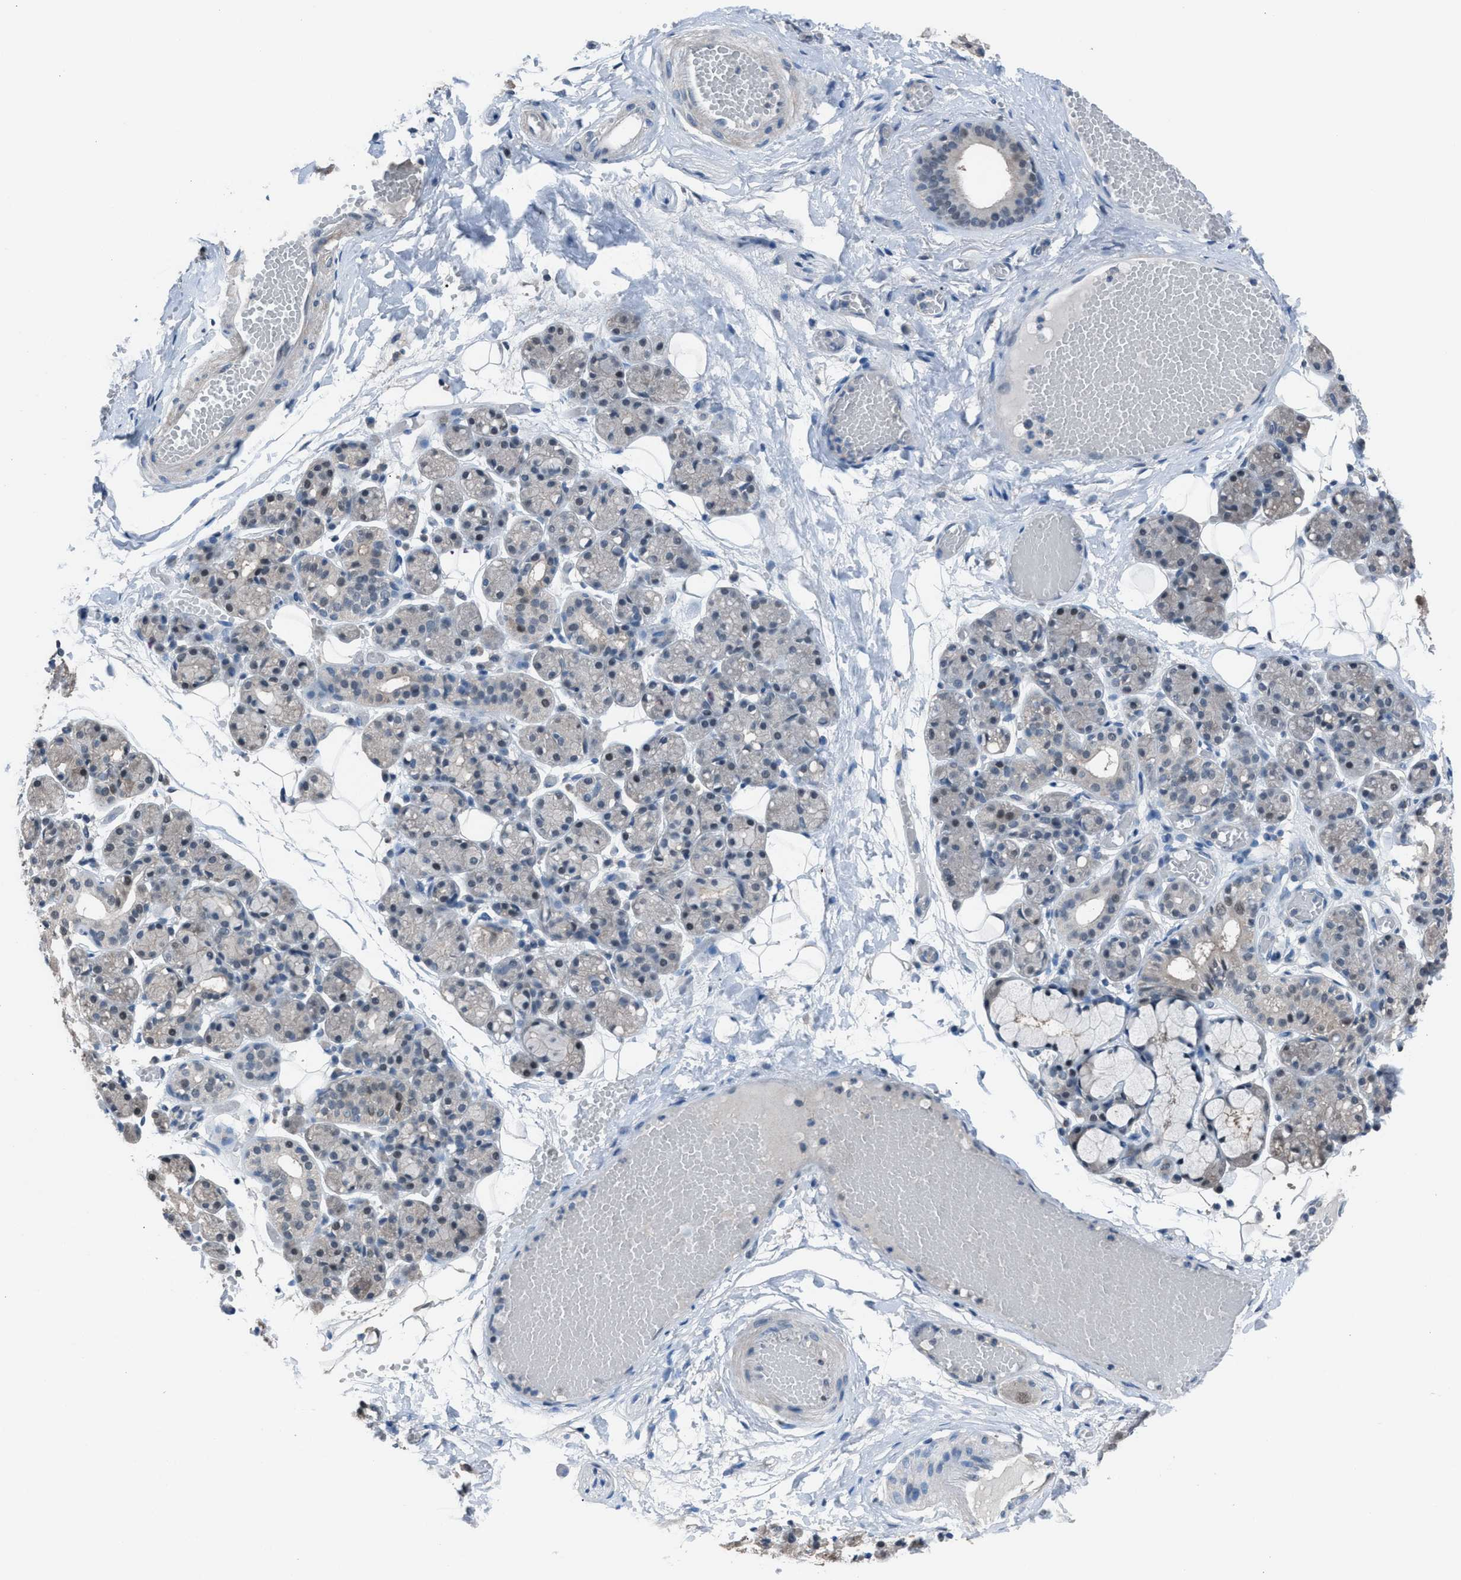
{"staining": {"intensity": "weak", "quantity": "<25%", "location": "cytoplasmic/membranous"}, "tissue": "salivary gland", "cell_type": "Glandular cells", "image_type": "normal", "snomed": [{"axis": "morphology", "description": "Normal tissue, NOS"}, {"axis": "topography", "description": "Salivary gland"}], "caption": "The photomicrograph reveals no staining of glandular cells in normal salivary gland. (DAB IHC visualized using brightfield microscopy, high magnification).", "gene": "ZNF276", "patient": {"sex": "male", "age": 63}}